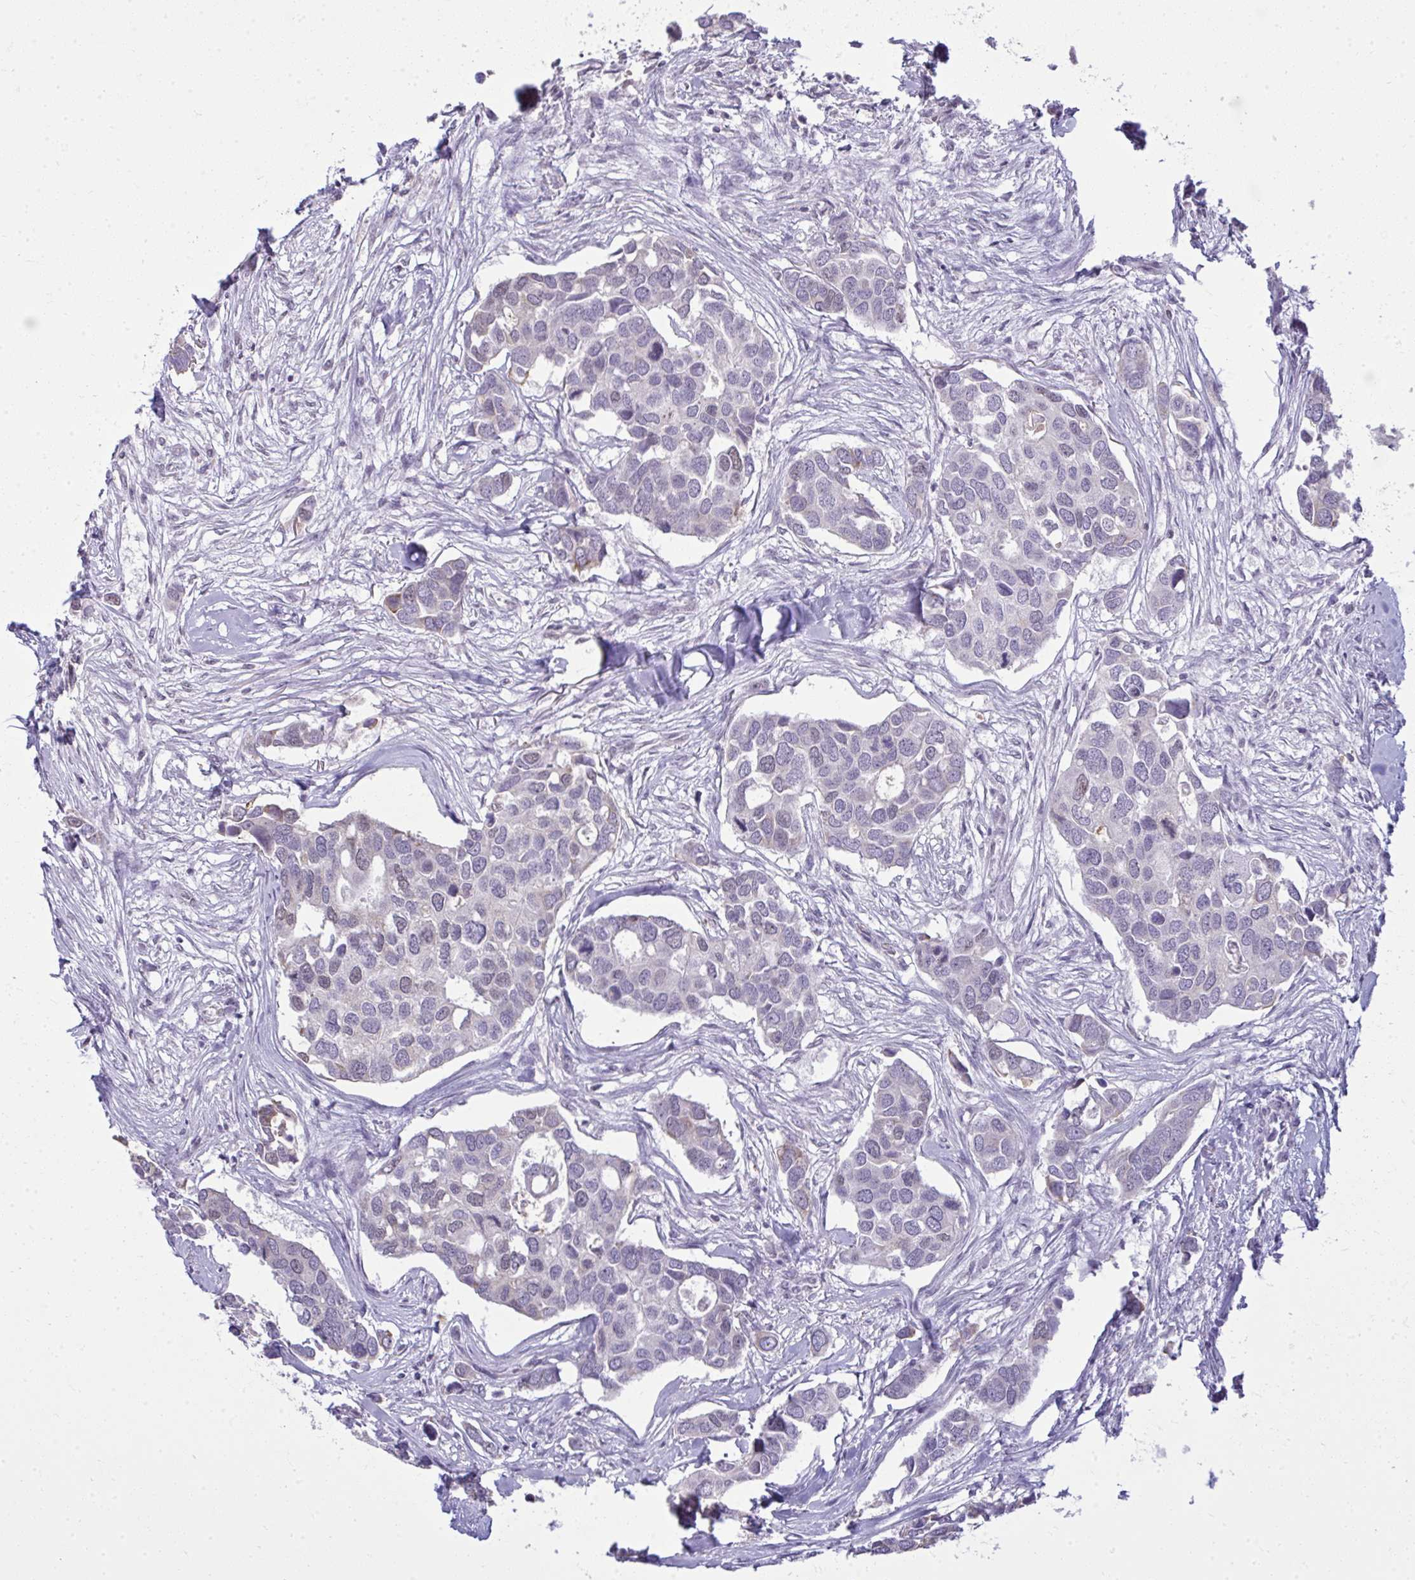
{"staining": {"intensity": "negative", "quantity": "none", "location": "none"}, "tissue": "breast cancer", "cell_type": "Tumor cells", "image_type": "cancer", "snomed": [{"axis": "morphology", "description": "Duct carcinoma"}, {"axis": "topography", "description": "Breast"}], "caption": "Tumor cells show no significant protein positivity in breast cancer (infiltrating ductal carcinoma).", "gene": "NPPA", "patient": {"sex": "female", "age": 83}}